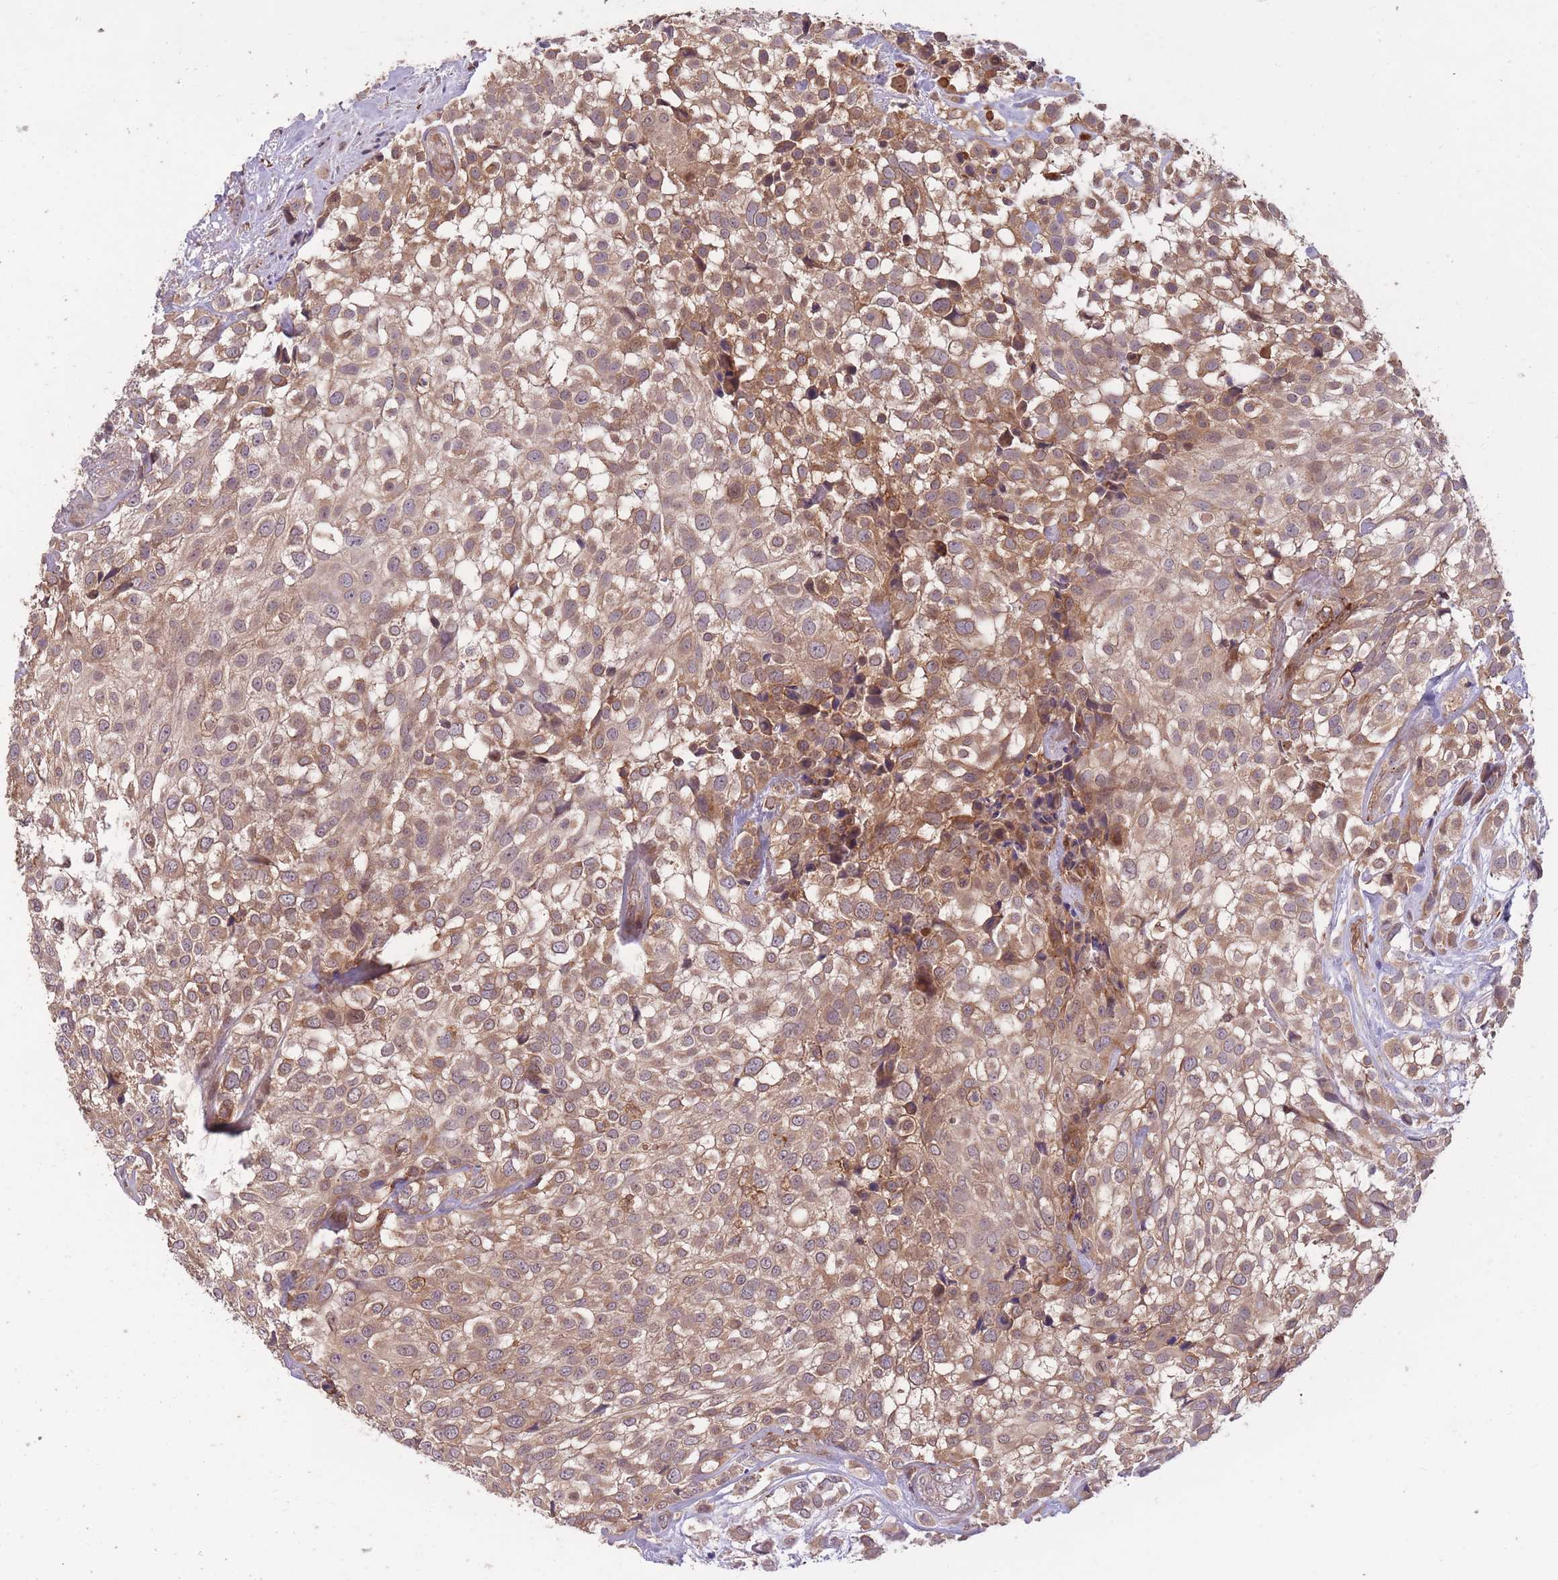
{"staining": {"intensity": "moderate", "quantity": ">75%", "location": "cytoplasmic/membranous"}, "tissue": "urothelial cancer", "cell_type": "Tumor cells", "image_type": "cancer", "snomed": [{"axis": "morphology", "description": "Urothelial carcinoma, High grade"}, {"axis": "topography", "description": "Urinary bladder"}], "caption": "DAB immunohistochemical staining of urothelial carcinoma (high-grade) exhibits moderate cytoplasmic/membranous protein expression in approximately >75% of tumor cells.", "gene": "IGF2BP2", "patient": {"sex": "male", "age": 56}}